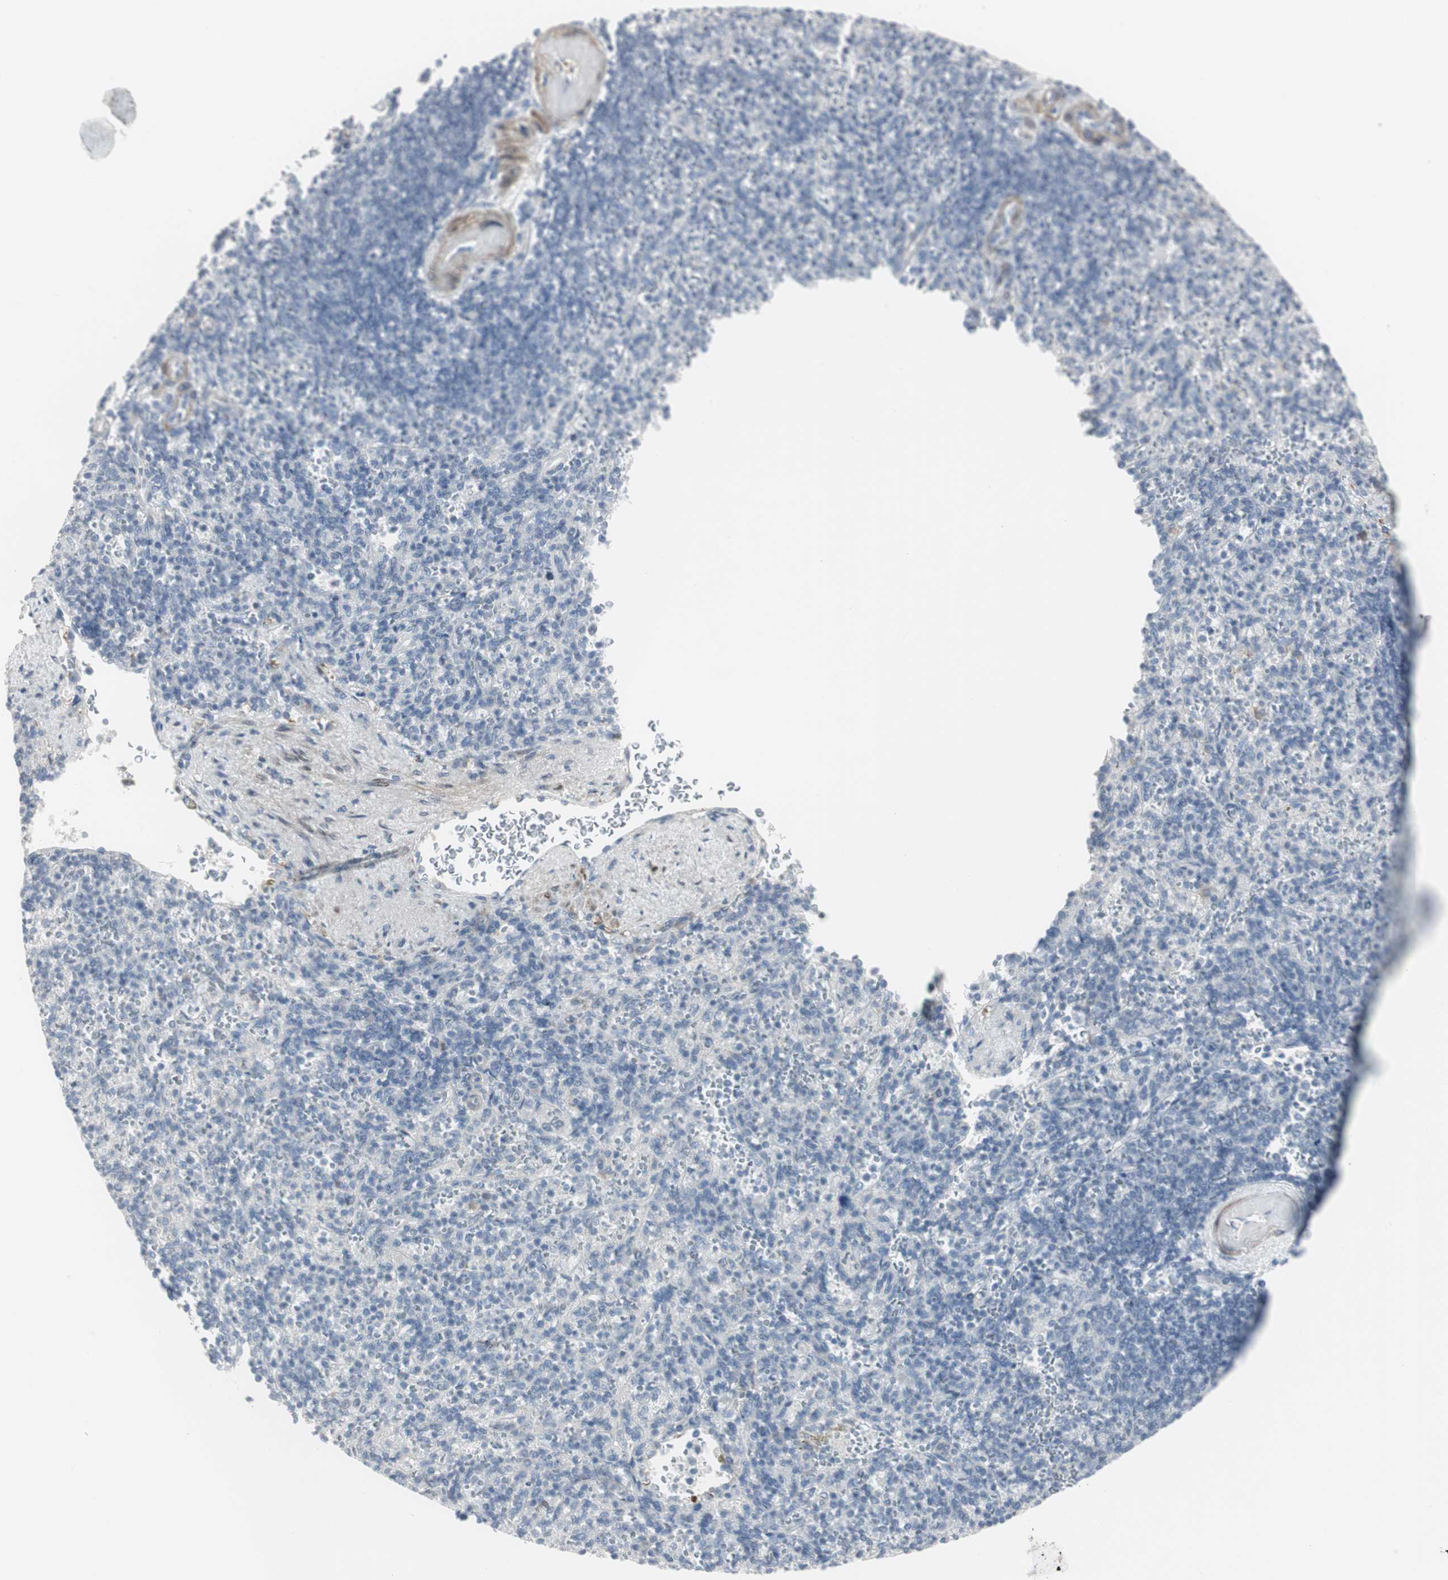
{"staining": {"intensity": "negative", "quantity": "none", "location": "none"}, "tissue": "spleen", "cell_type": "Cells in red pulp", "image_type": "normal", "snomed": [{"axis": "morphology", "description": "Normal tissue, NOS"}, {"axis": "topography", "description": "Spleen"}], "caption": "This is an IHC micrograph of normal human spleen. There is no staining in cells in red pulp.", "gene": "DMPK", "patient": {"sex": "female", "age": 74}}